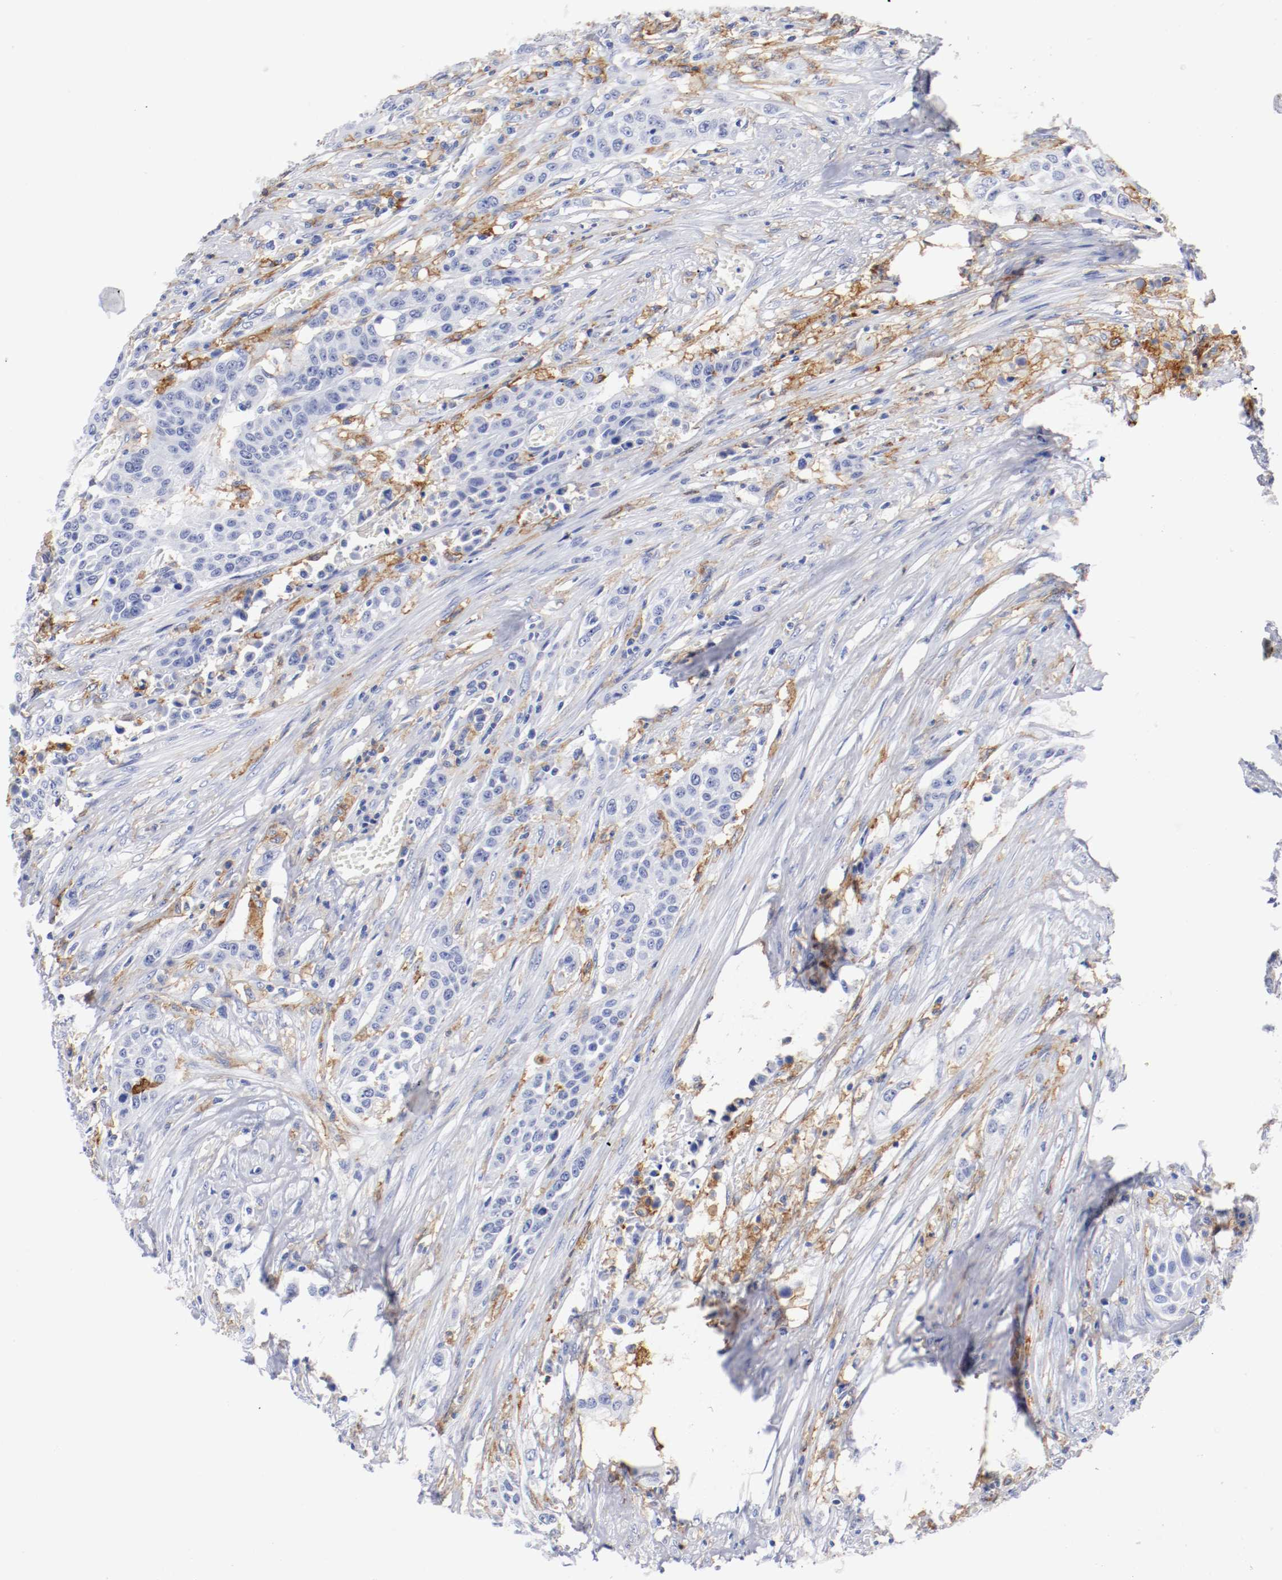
{"staining": {"intensity": "negative", "quantity": "none", "location": "none"}, "tissue": "urothelial cancer", "cell_type": "Tumor cells", "image_type": "cancer", "snomed": [{"axis": "morphology", "description": "Urothelial carcinoma, High grade"}, {"axis": "topography", "description": "Urinary bladder"}], "caption": "High power microscopy photomicrograph of an immunohistochemistry (IHC) micrograph of urothelial carcinoma (high-grade), revealing no significant staining in tumor cells. Brightfield microscopy of immunohistochemistry stained with DAB (3,3'-diaminobenzidine) (brown) and hematoxylin (blue), captured at high magnification.", "gene": "ITGAX", "patient": {"sex": "male", "age": 74}}